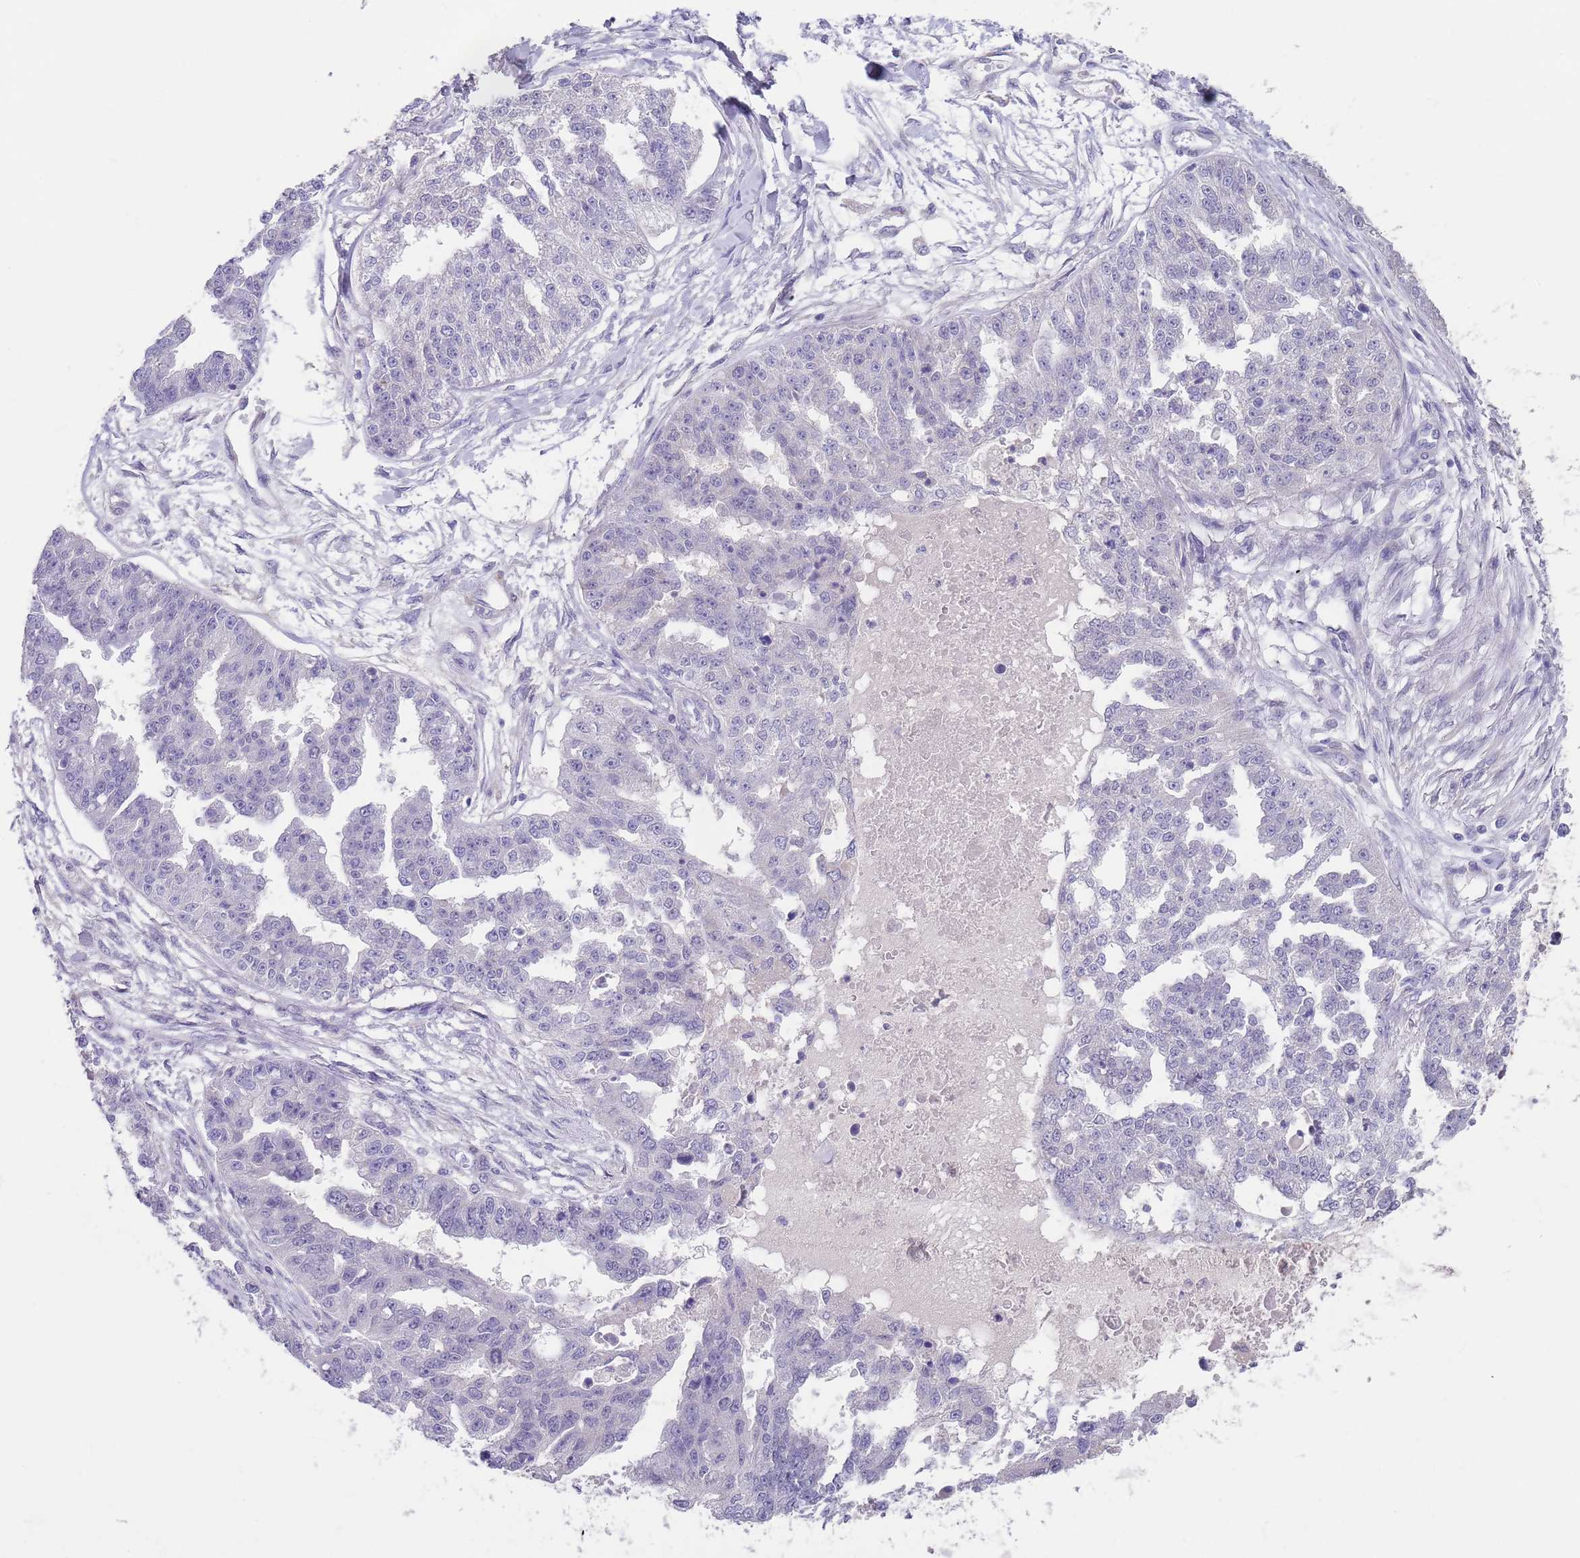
{"staining": {"intensity": "negative", "quantity": "none", "location": "none"}, "tissue": "ovarian cancer", "cell_type": "Tumor cells", "image_type": "cancer", "snomed": [{"axis": "morphology", "description": "Cystadenocarcinoma, serous, NOS"}, {"axis": "topography", "description": "Ovary"}], "caption": "Immunohistochemical staining of human ovarian cancer (serous cystadenocarcinoma) demonstrates no significant expression in tumor cells.", "gene": "RNF169", "patient": {"sex": "female", "age": 58}}